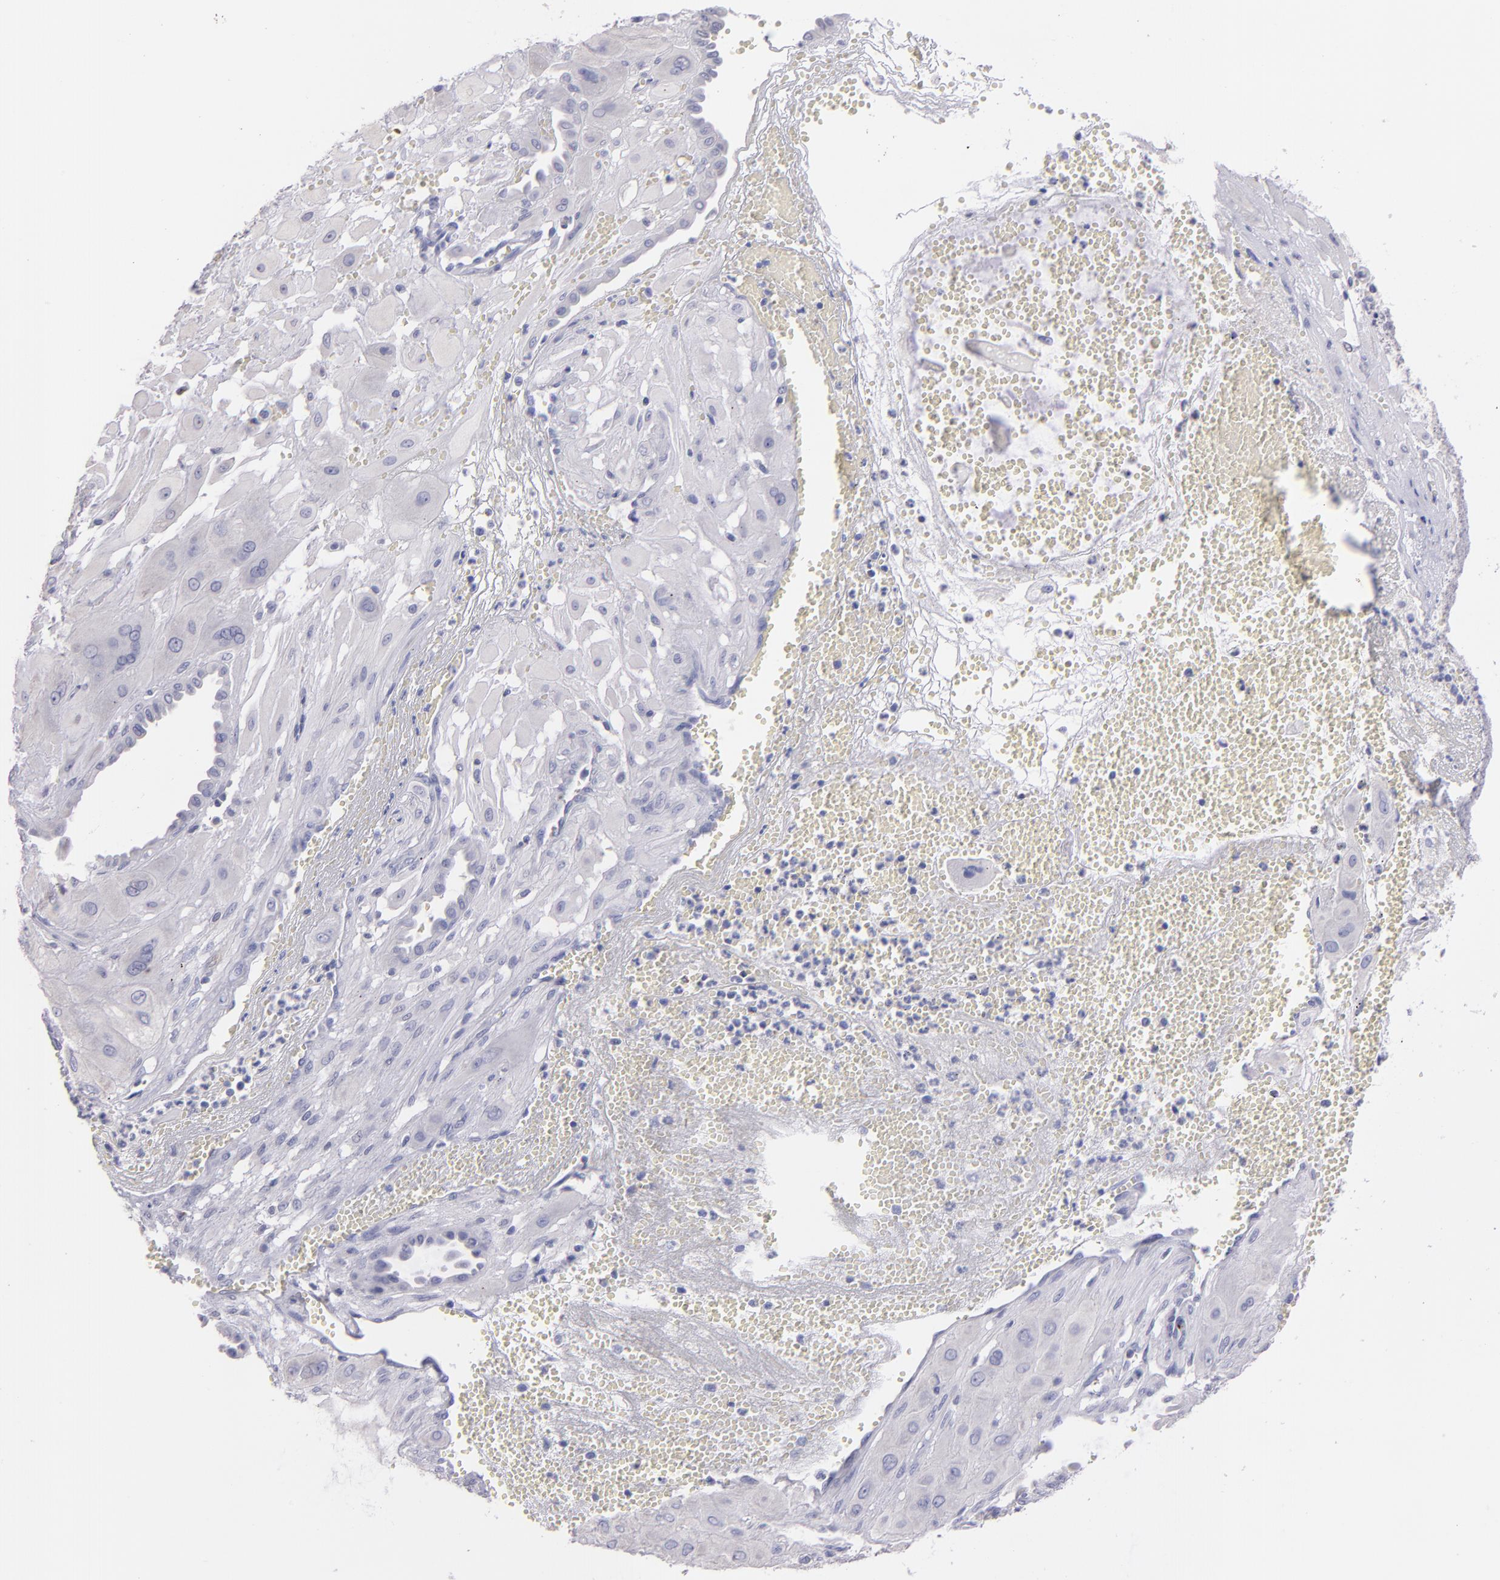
{"staining": {"intensity": "negative", "quantity": "none", "location": "none"}, "tissue": "cervical cancer", "cell_type": "Tumor cells", "image_type": "cancer", "snomed": [{"axis": "morphology", "description": "Squamous cell carcinoma, NOS"}, {"axis": "topography", "description": "Cervix"}], "caption": "An immunohistochemistry photomicrograph of cervical cancer (squamous cell carcinoma) is shown. There is no staining in tumor cells of cervical cancer (squamous cell carcinoma).", "gene": "SNAP25", "patient": {"sex": "female", "age": 34}}